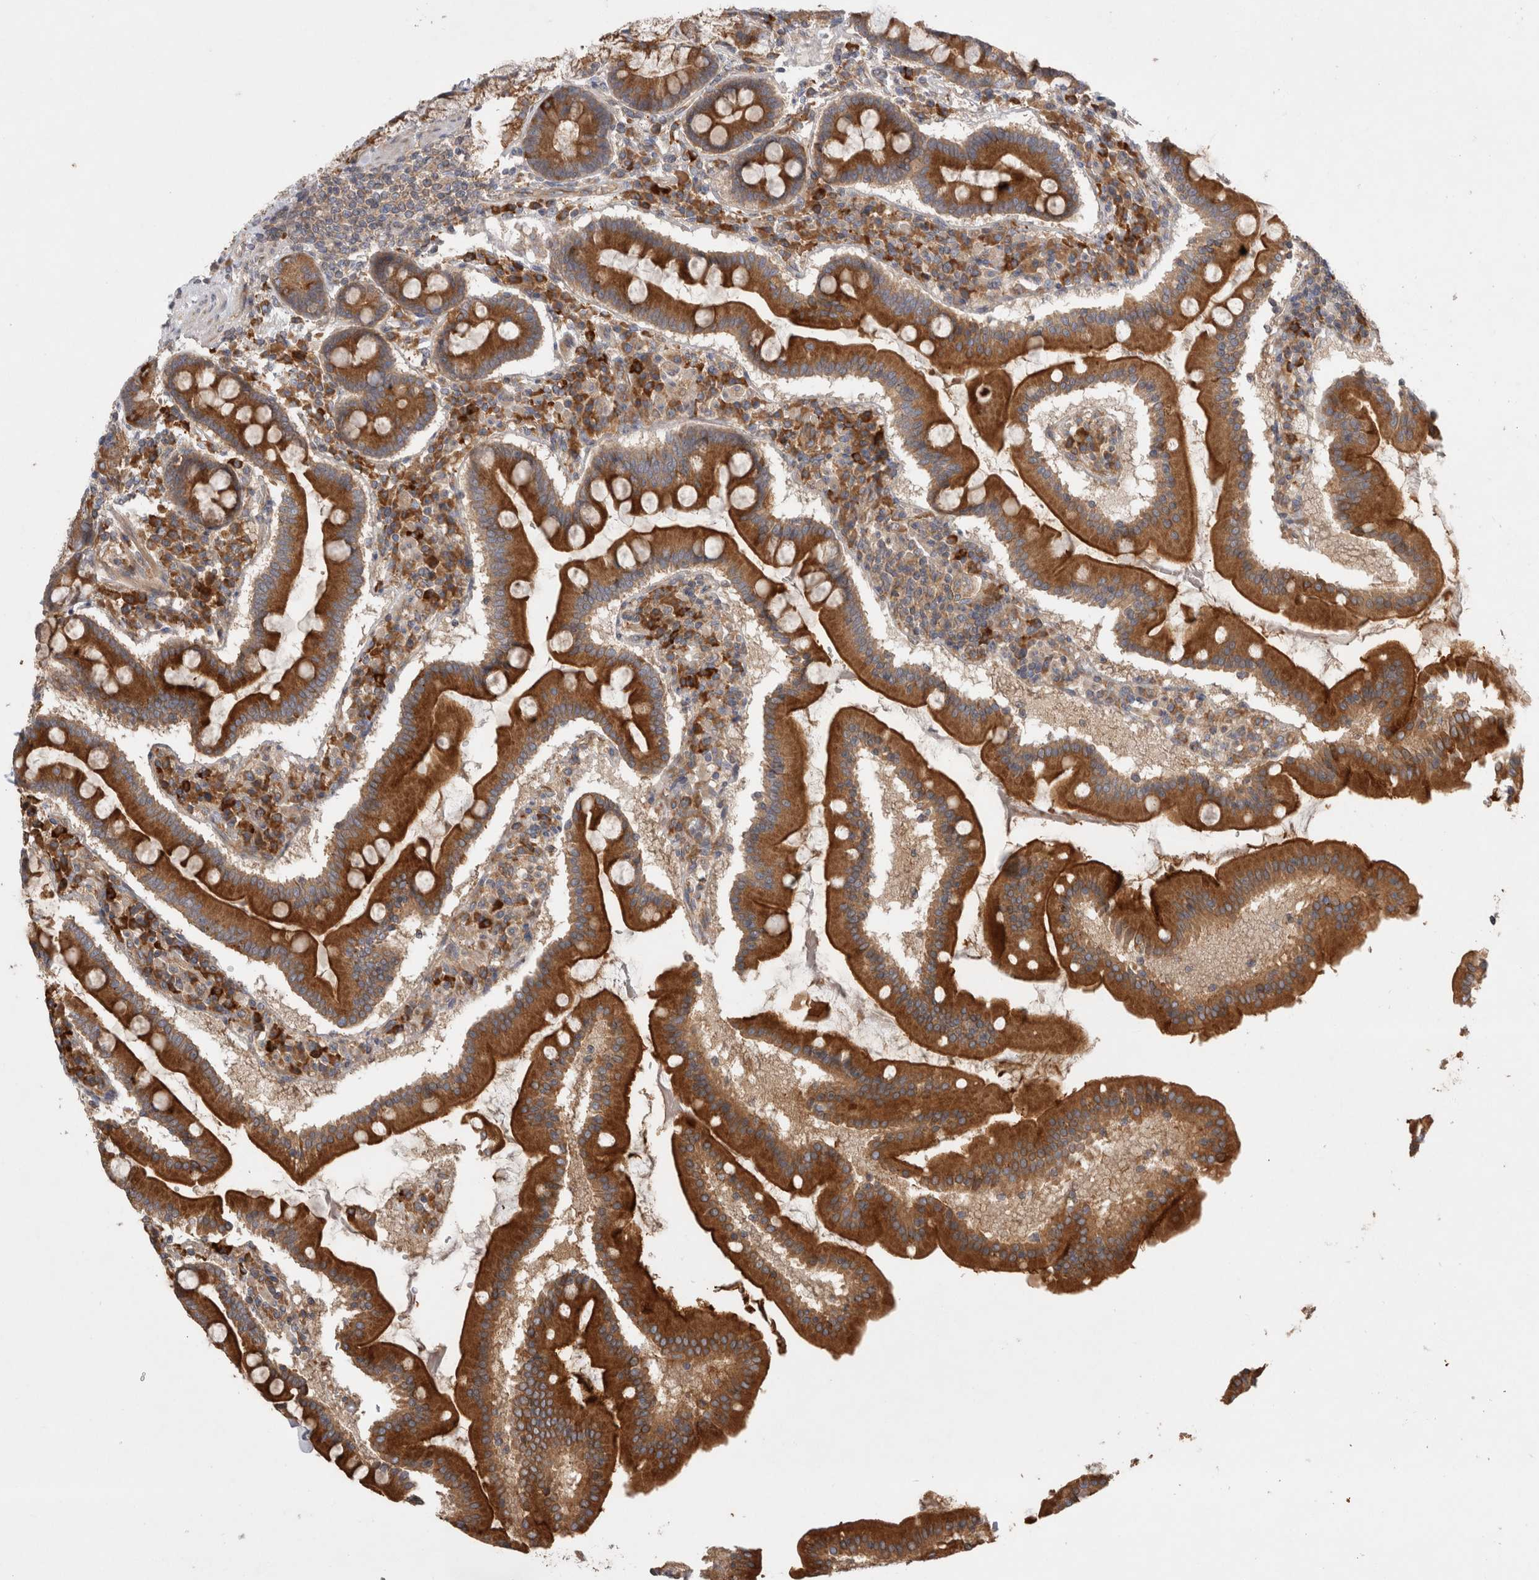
{"staining": {"intensity": "strong", "quantity": ">75%", "location": "cytoplasmic/membranous"}, "tissue": "duodenum", "cell_type": "Glandular cells", "image_type": "normal", "snomed": [{"axis": "morphology", "description": "Normal tissue, NOS"}, {"axis": "topography", "description": "Duodenum"}], "caption": "A brown stain labels strong cytoplasmic/membranous staining of a protein in glandular cells of unremarkable duodenum. (DAB IHC with brightfield microscopy, high magnification).", "gene": "PDCD10", "patient": {"sex": "male", "age": 50}}